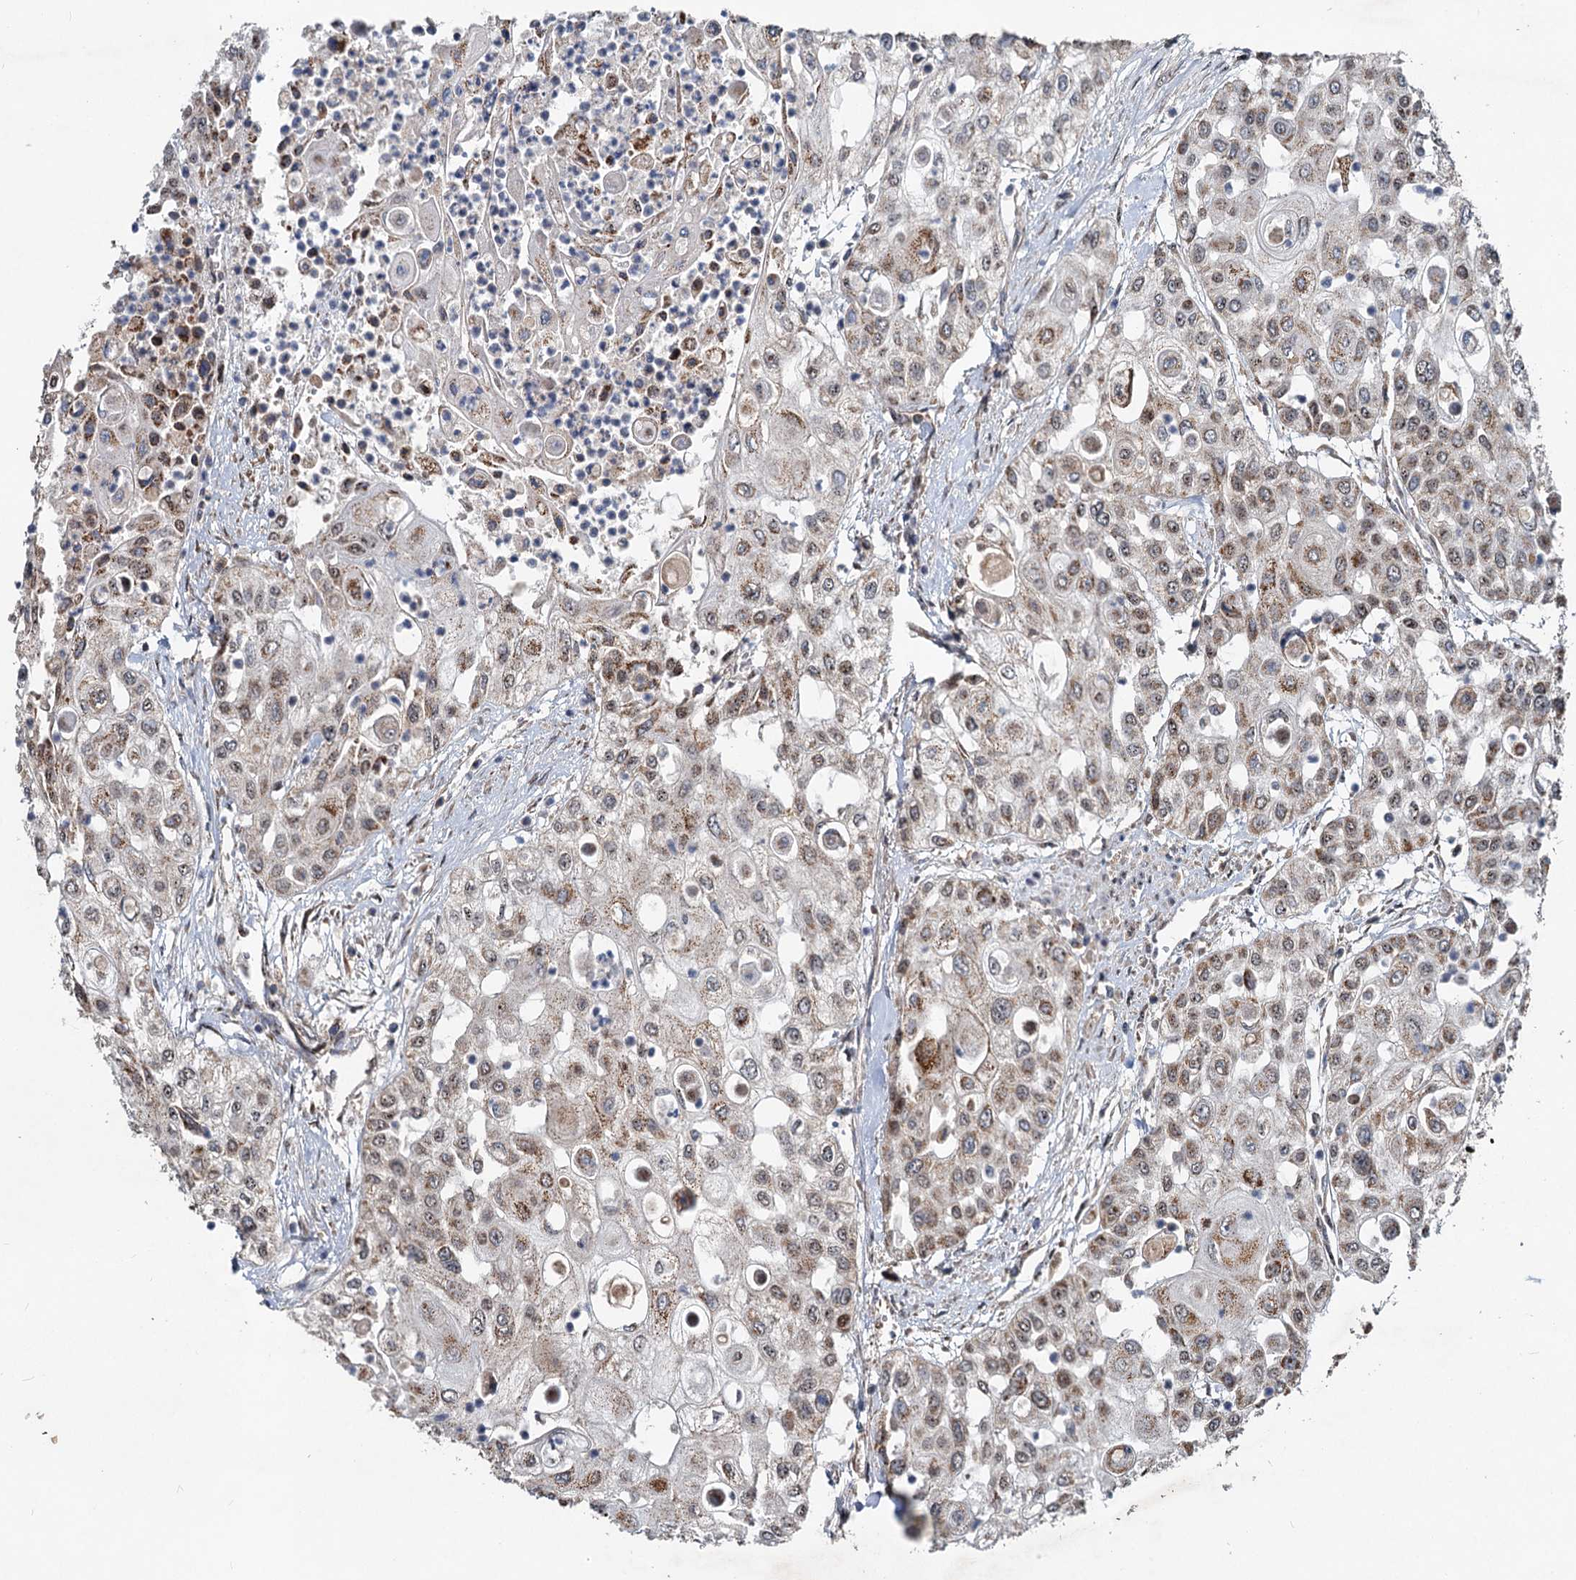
{"staining": {"intensity": "weak", "quantity": "25%-75%", "location": "cytoplasmic/membranous"}, "tissue": "urothelial cancer", "cell_type": "Tumor cells", "image_type": "cancer", "snomed": [{"axis": "morphology", "description": "Urothelial carcinoma, High grade"}, {"axis": "topography", "description": "Urinary bladder"}], "caption": "The histopathology image displays staining of urothelial cancer, revealing weak cytoplasmic/membranous protein positivity (brown color) within tumor cells.", "gene": "RITA1", "patient": {"sex": "female", "age": 79}}